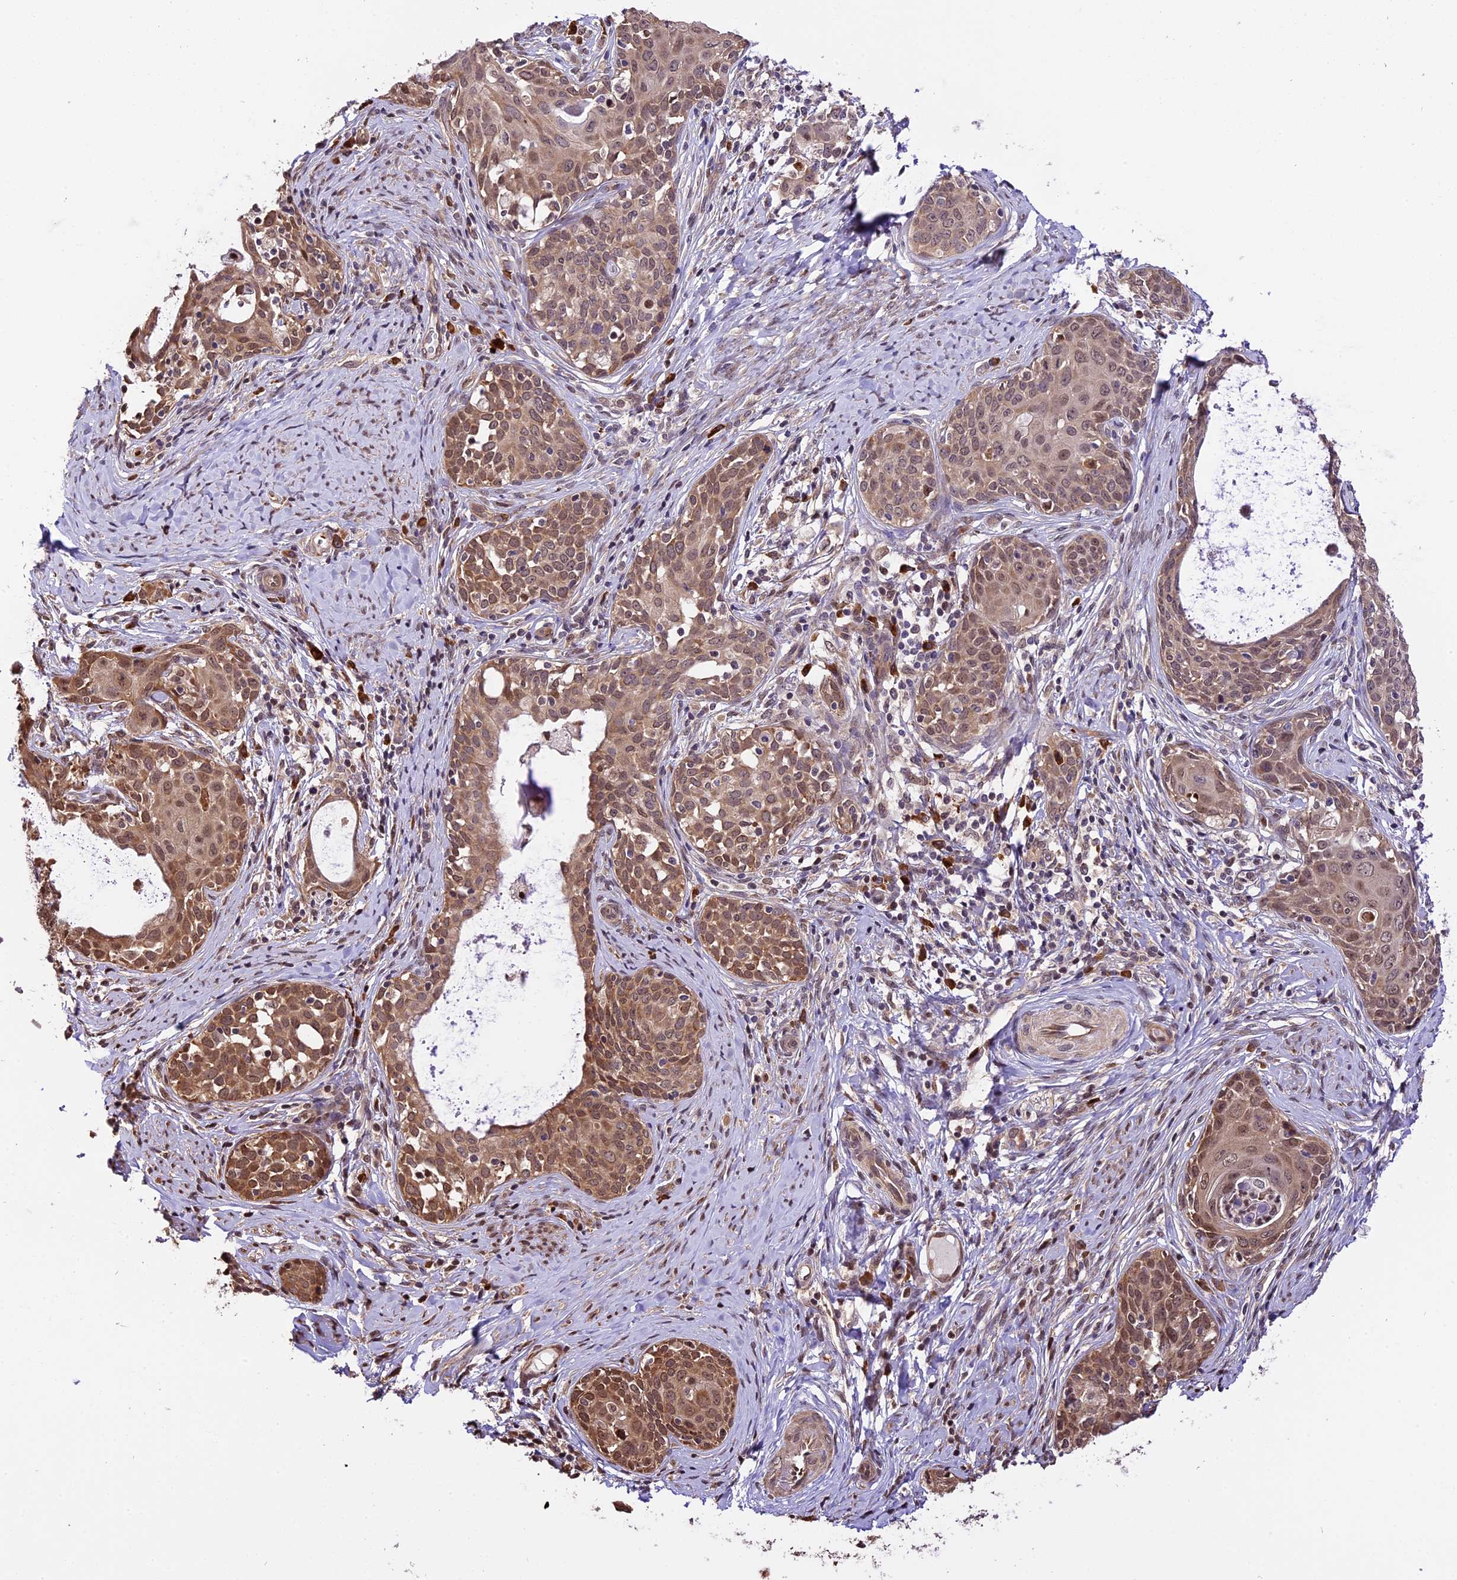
{"staining": {"intensity": "moderate", "quantity": ">75%", "location": "cytoplasmic/membranous,nuclear"}, "tissue": "cervical cancer", "cell_type": "Tumor cells", "image_type": "cancer", "snomed": [{"axis": "morphology", "description": "Squamous cell carcinoma, NOS"}, {"axis": "morphology", "description": "Adenocarcinoma, NOS"}, {"axis": "topography", "description": "Cervix"}], "caption": "A micrograph of human cervical cancer (adenocarcinoma) stained for a protein shows moderate cytoplasmic/membranous and nuclear brown staining in tumor cells. Using DAB (brown) and hematoxylin (blue) stains, captured at high magnification using brightfield microscopy.", "gene": "HERPUD1", "patient": {"sex": "female", "age": 52}}